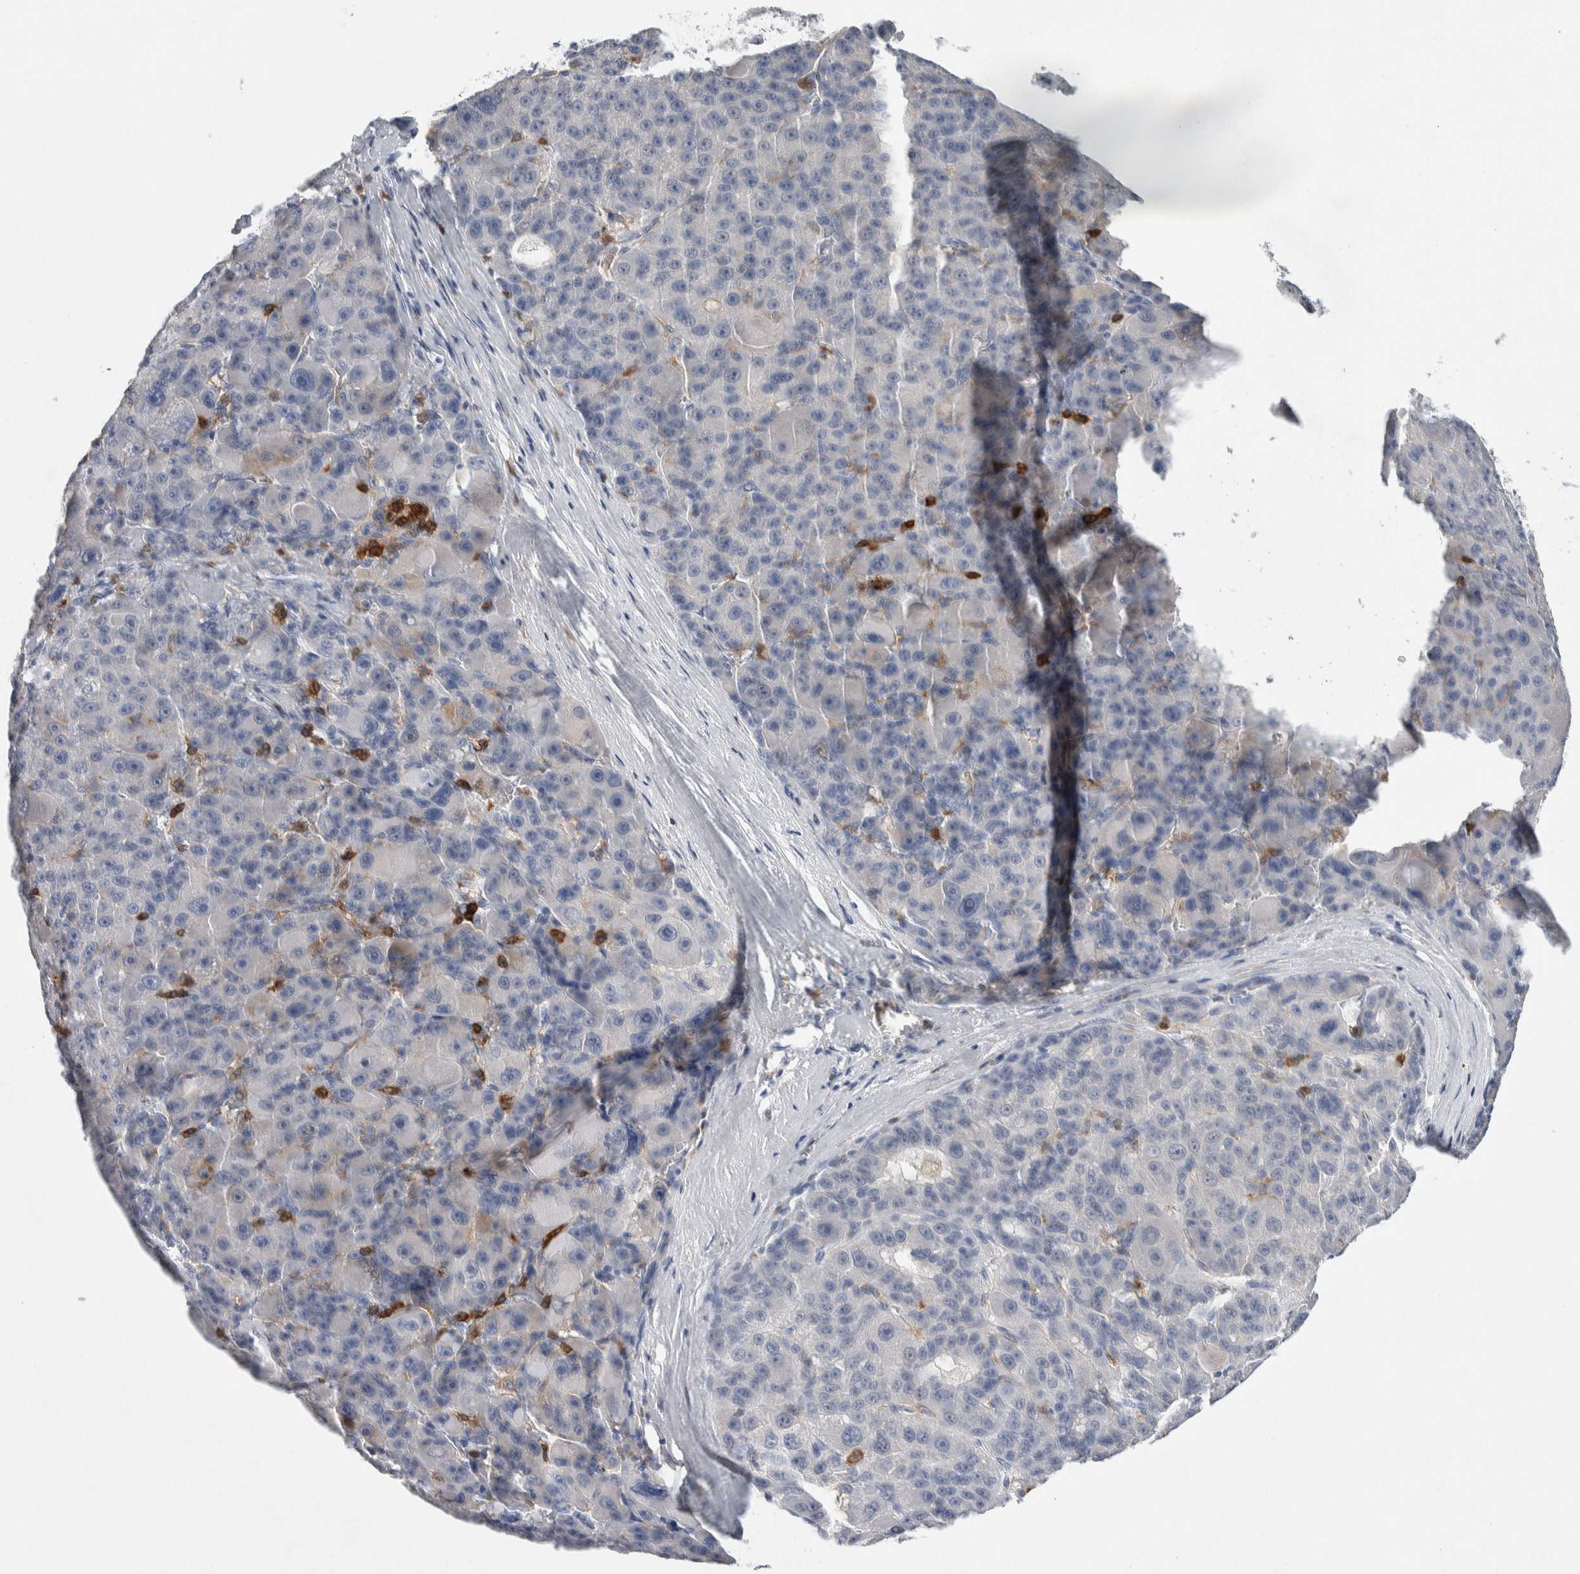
{"staining": {"intensity": "negative", "quantity": "none", "location": "none"}, "tissue": "liver cancer", "cell_type": "Tumor cells", "image_type": "cancer", "snomed": [{"axis": "morphology", "description": "Carcinoma, Hepatocellular, NOS"}, {"axis": "topography", "description": "Liver"}], "caption": "Immunohistochemistry (IHC) of human liver cancer exhibits no positivity in tumor cells.", "gene": "NCF2", "patient": {"sex": "male", "age": 76}}